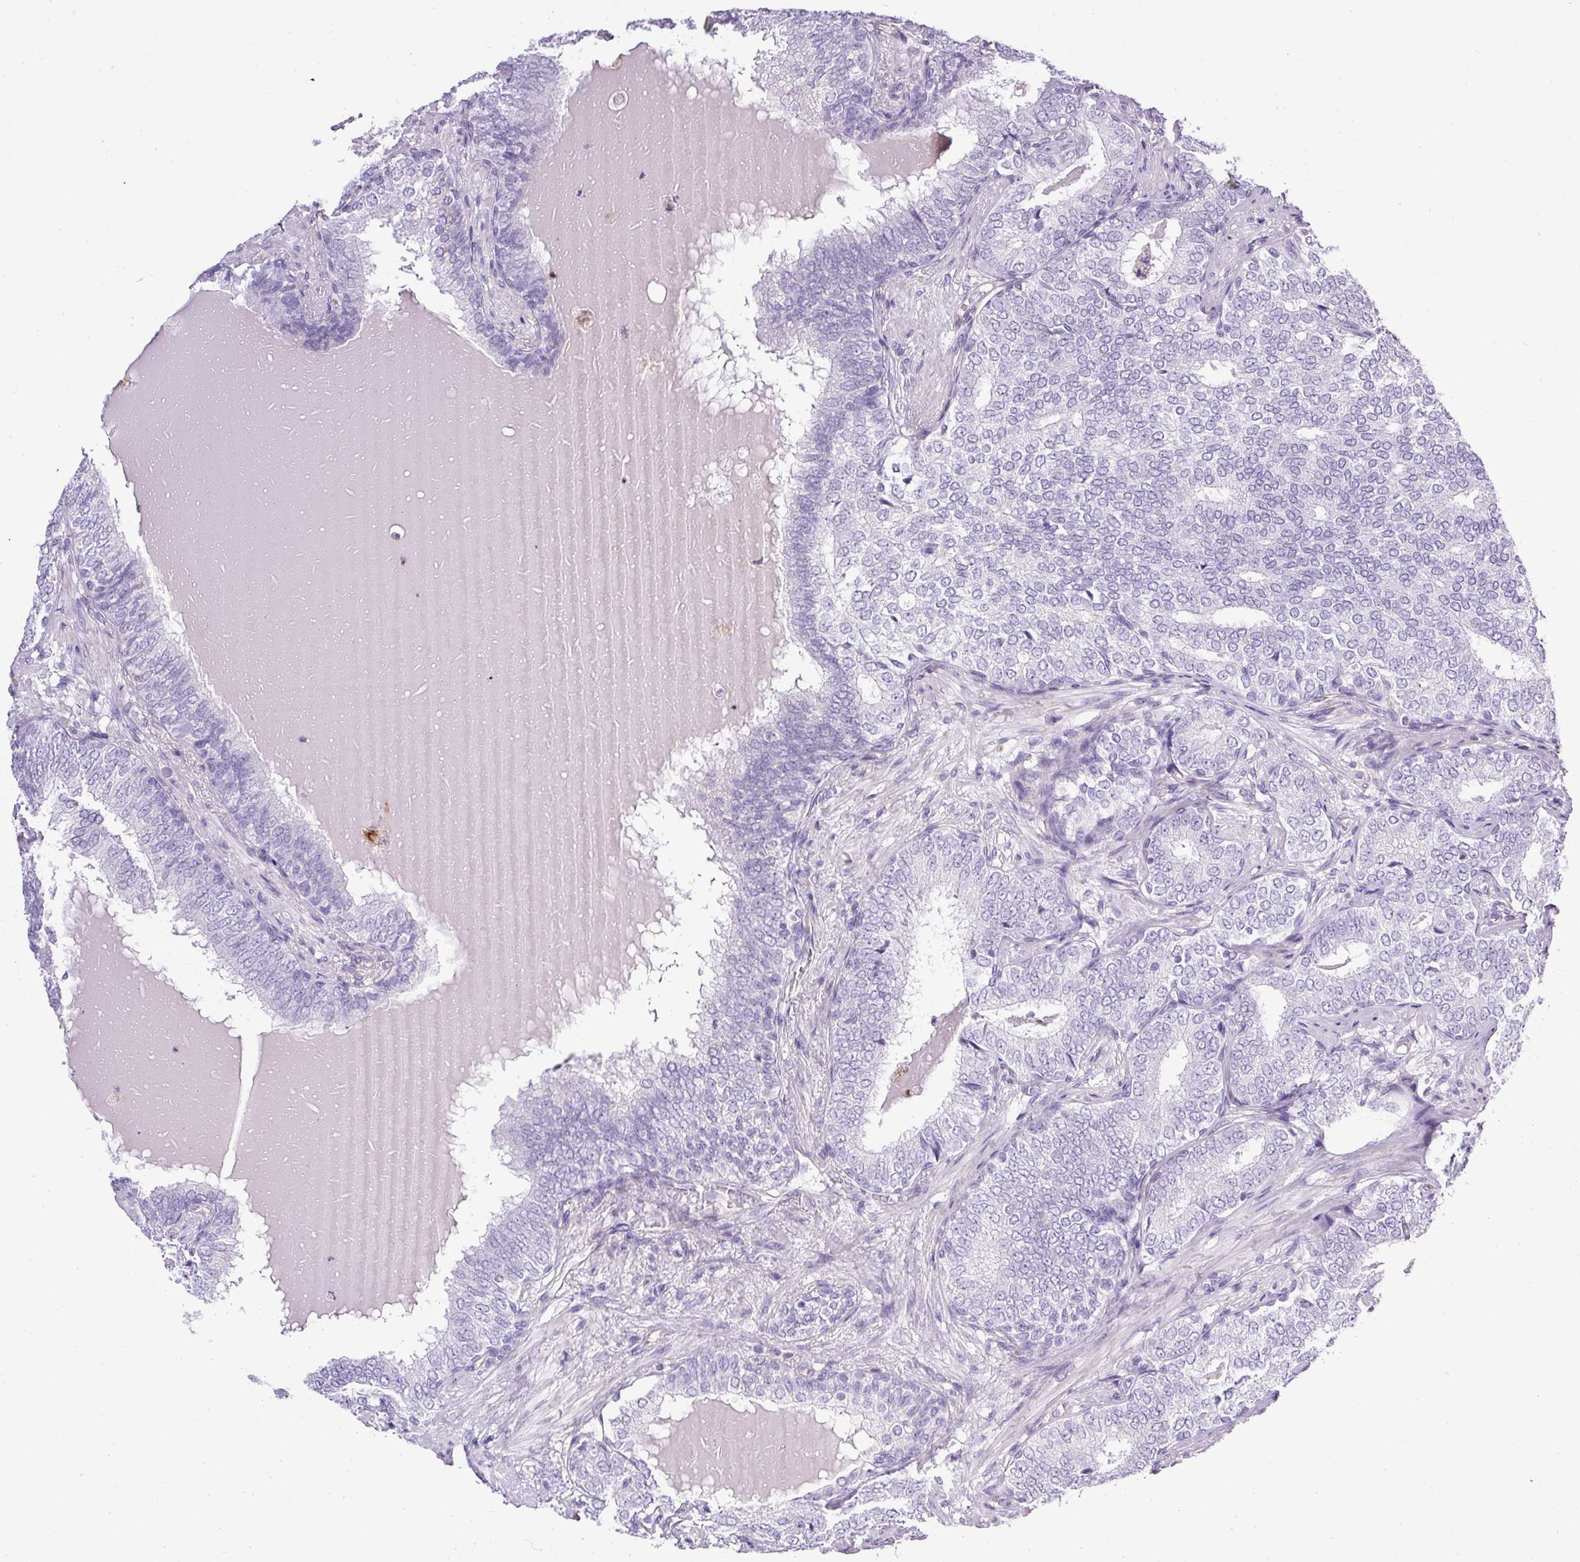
{"staining": {"intensity": "negative", "quantity": "none", "location": "none"}, "tissue": "prostate cancer", "cell_type": "Tumor cells", "image_type": "cancer", "snomed": [{"axis": "morphology", "description": "Adenocarcinoma, High grade"}, {"axis": "topography", "description": "Prostate"}], "caption": "The micrograph displays no significant staining in tumor cells of prostate high-grade adenocarcinoma.", "gene": "PLS1", "patient": {"sex": "male", "age": 72}}